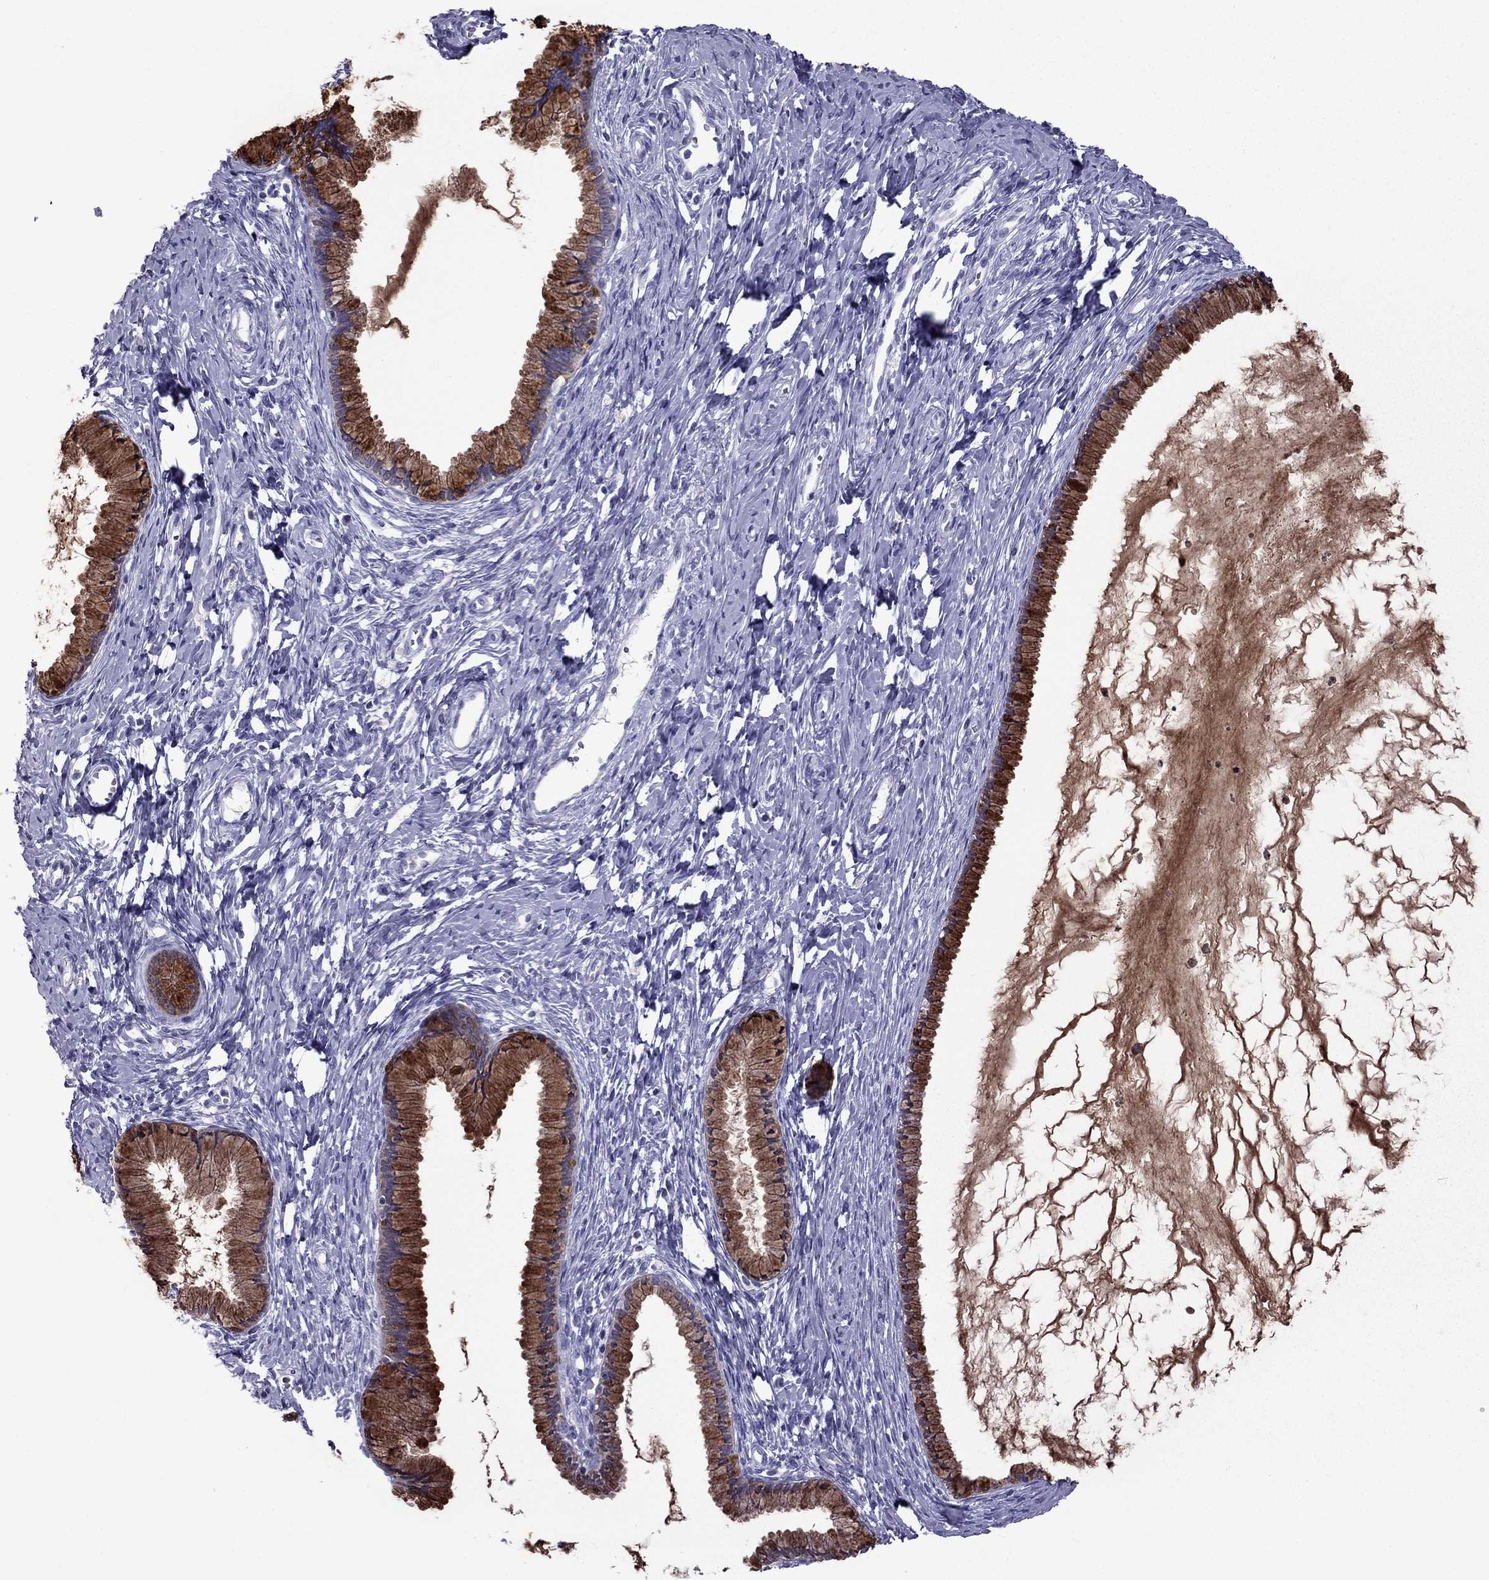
{"staining": {"intensity": "strong", "quantity": ">75%", "location": "cytoplasmic/membranous"}, "tissue": "cervix", "cell_type": "Glandular cells", "image_type": "normal", "snomed": [{"axis": "morphology", "description": "Normal tissue, NOS"}, {"axis": "topography", "description": "Cervix"}], "caption": "Immunohistochemistry (IHC) histopathology image of benign human cervix stained for a protein (brown), which reveals high levels of strong cytoplasmic/membranous staining in about >75% of glandular cells.", "gene": "TFF3", "patient": {"sex": "female", "age": 40}}